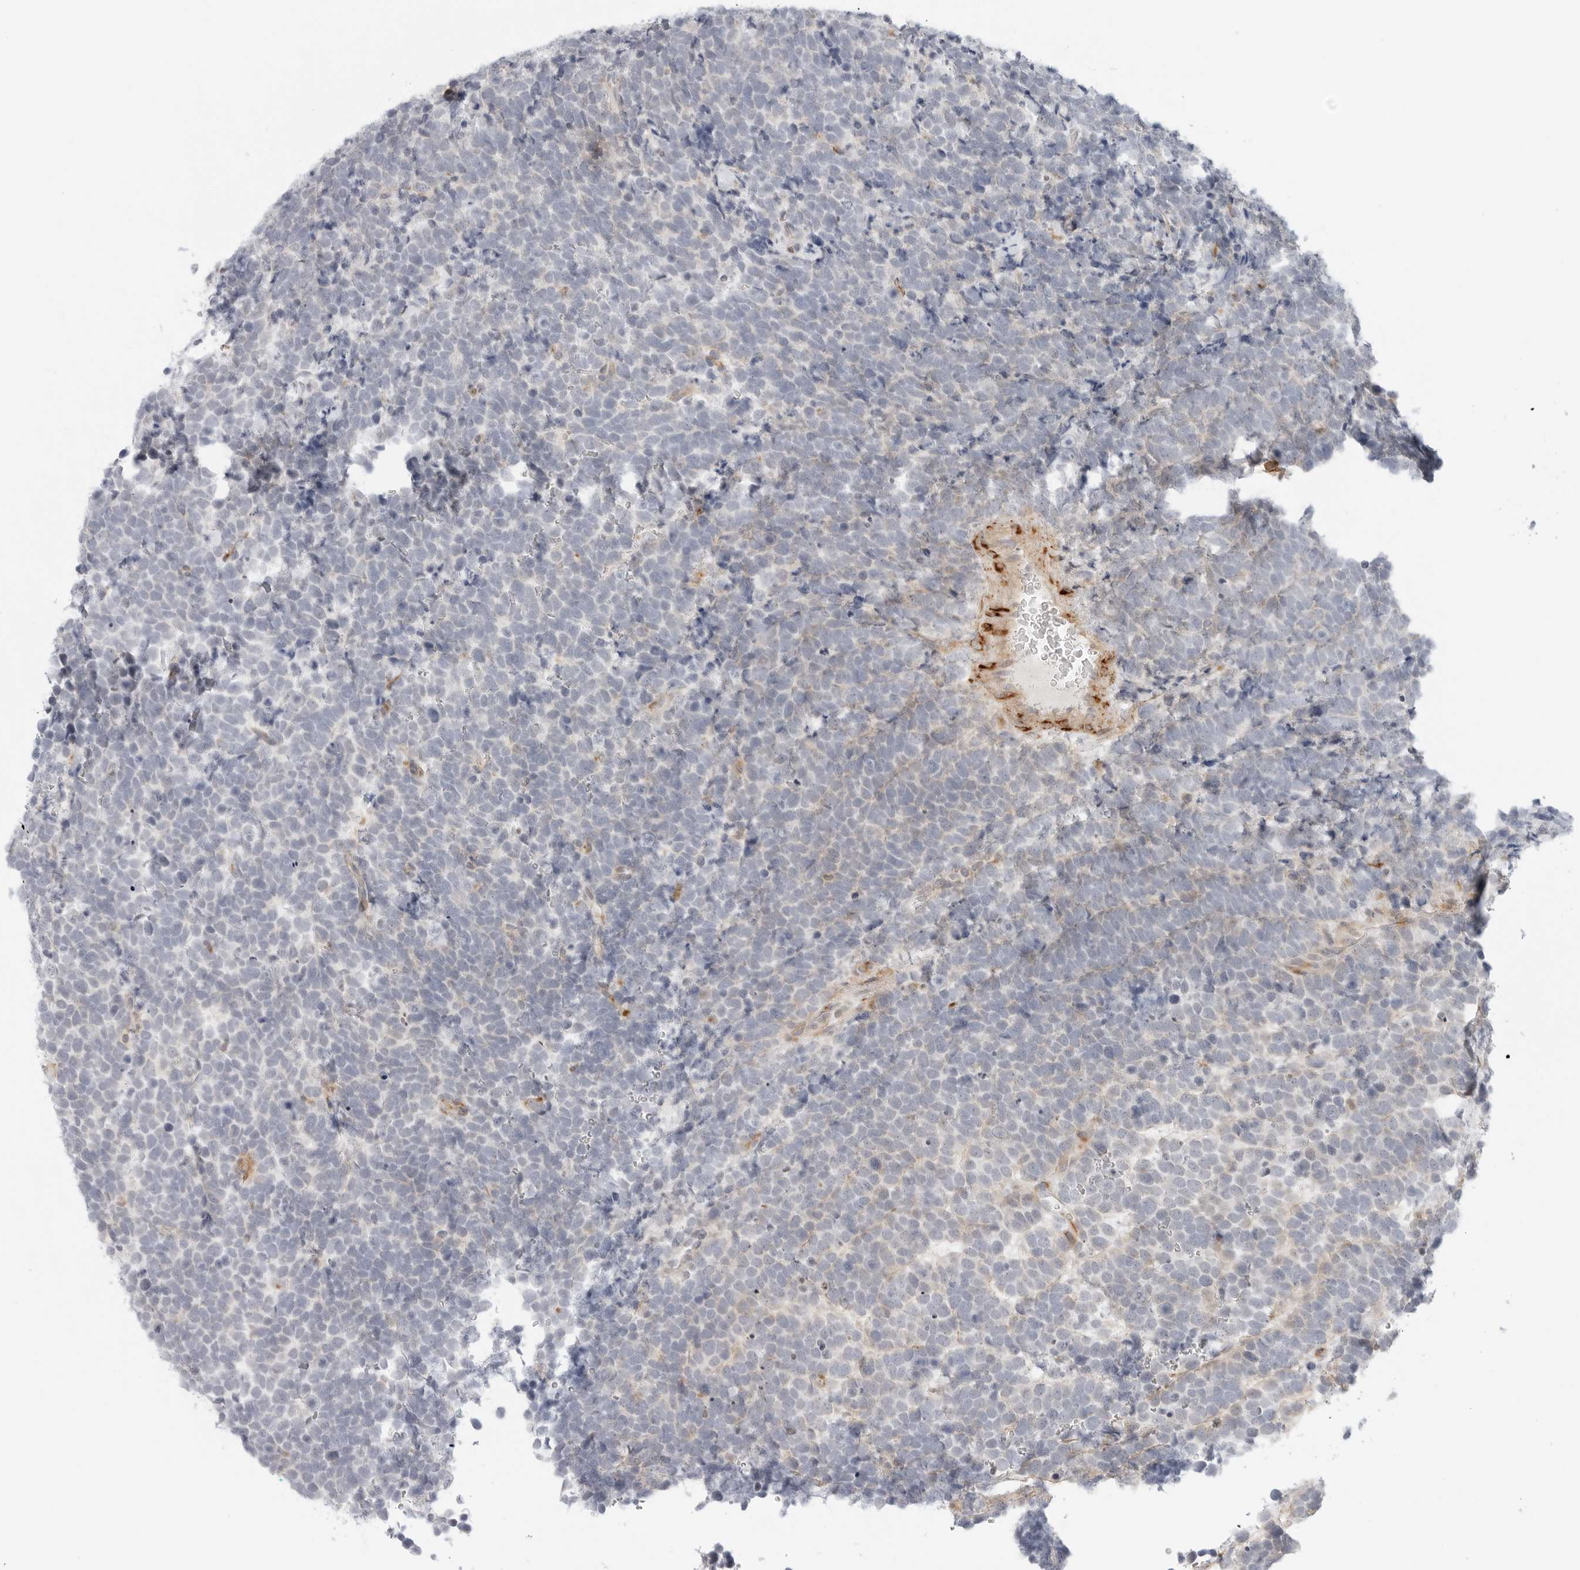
{"staining": {"intensity": "negative", "quantity": "none", "location": "none"}, "tissue": "urothelial cancer", "cell_type": "Tumor cells", "image_type": "cancer", "snomed": [{"axis": "morphology", "description": "Urothelial carcinoma, High grade"}, {"axis": "topography", "description": "Urinary bladder"}], "caption": "This is an immunohistochemistry micrograph of high-grade urothelial carcinoma. There is no positivity in tumor cells.", "gene": "C1QTNF1", "patient": {"sex": "female", "age": 82}}